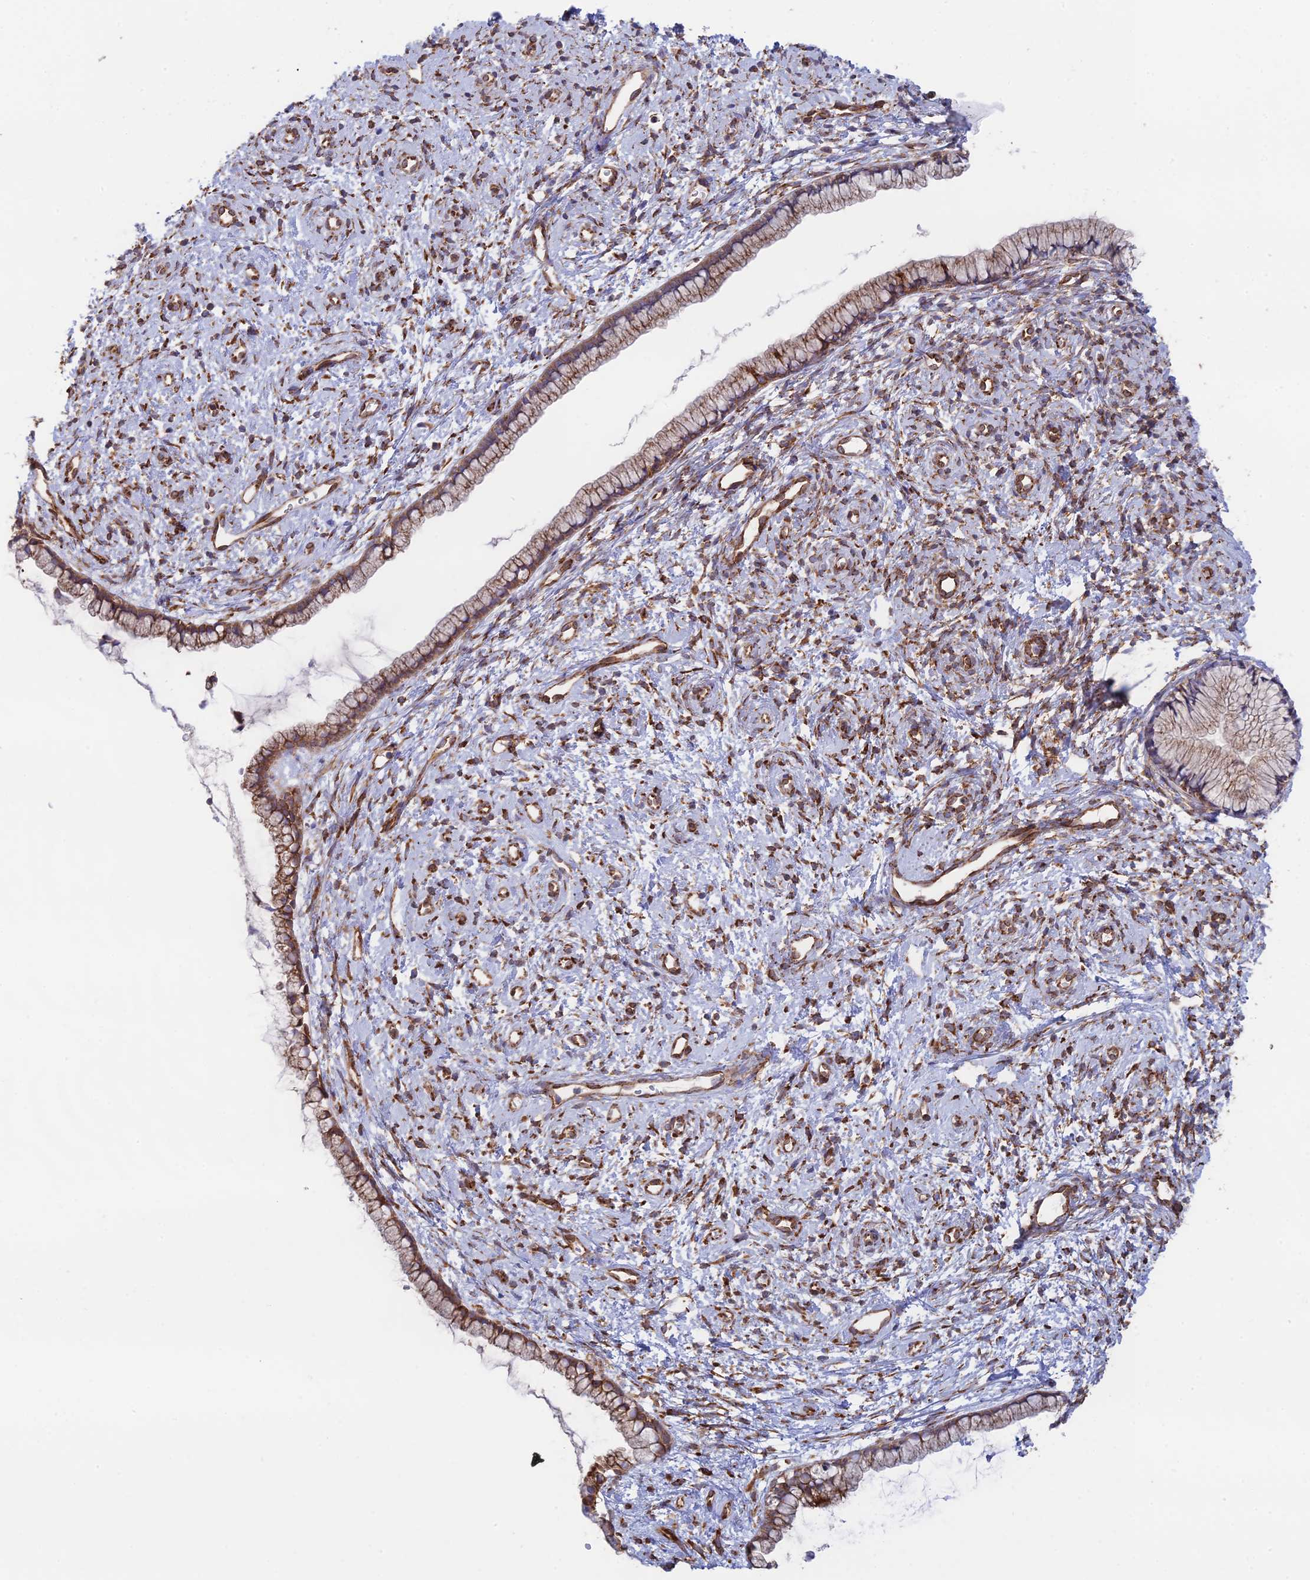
{"staining": {"intensity": "moderate", "quantity": ">75%", "location": "cytoplasmic/membranous"}, "tissue": "cervix", "cell_type": "Glandular cells", "image_type": "normal", "snomed": [{"axis": "morphology", "description": "Normal tissue, NOS"}, {"axis": "topography", "description": "Cervix"}], "caption": "Cervix stained for a protein (brown) exhibits moderate cytoplasmic/membranous positive staining in approximately >75% of glandular cells.", "gene": "CCDC69", "patient": {"sex": "female", "age": 57}}